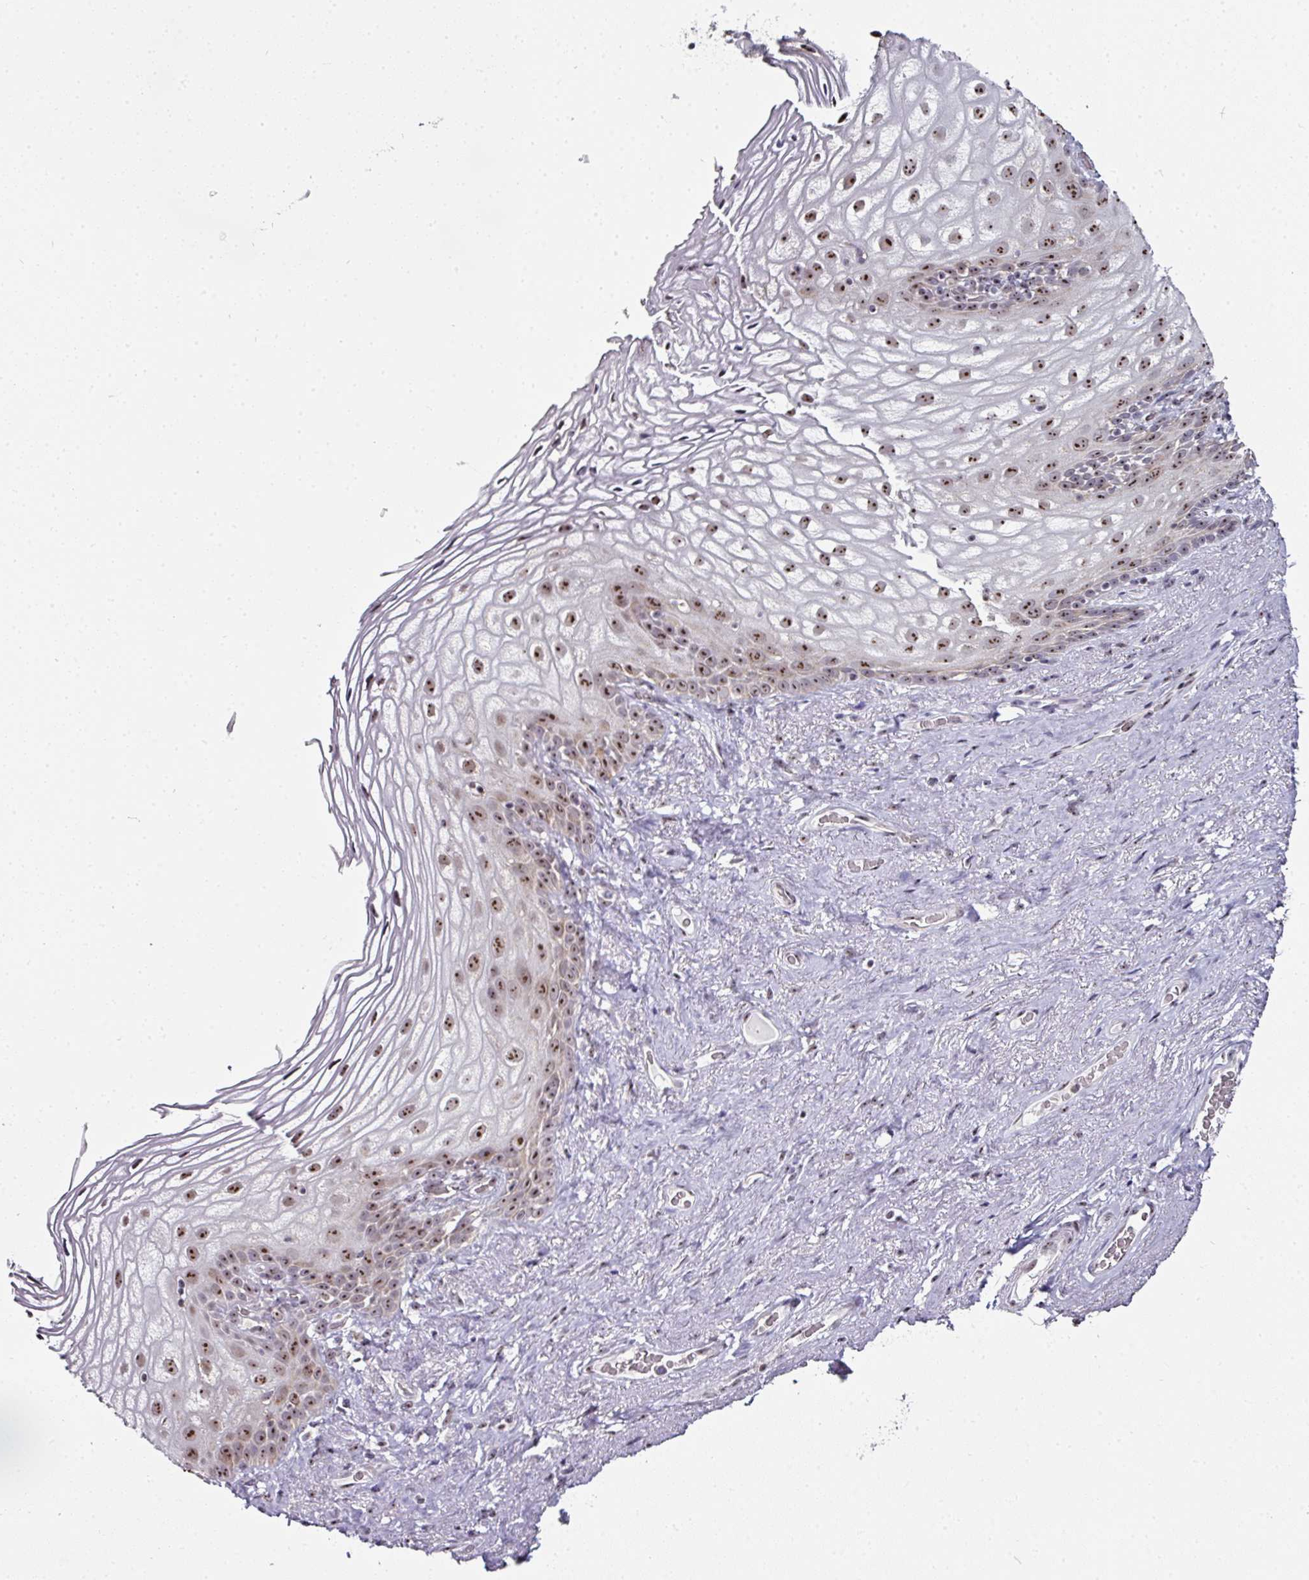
{"staining": {"intensity": "moderate", "quantity": ">75%", "location": "cytoplasmic/membranous,nuclear"}, "tissue": "vagina", "cell_type": "Squamous epithelial cells", "image_type": "normal", "snomed": [{"axis": "morphology", "description": "Normal tissue, NOS"}, {"axis": "topography", "description": "Vagina"}, {"axis": "topography", "description": "Peripheral nerve tissue"}], "caption": "High-power microscopy captured an IHC image of normal vagina, revealing moderate cytoplasmic/membranous,nuclear staining in approximately >75% of squamous epithelial cells. Using DAB (3,3'-diaminobenzidine) (brown) and hematoxylin (blue) stains, captured at high magnification using brightfield microscopy.", "gene": "NACC2", "patient": {"sex": "female", "age": 71}}